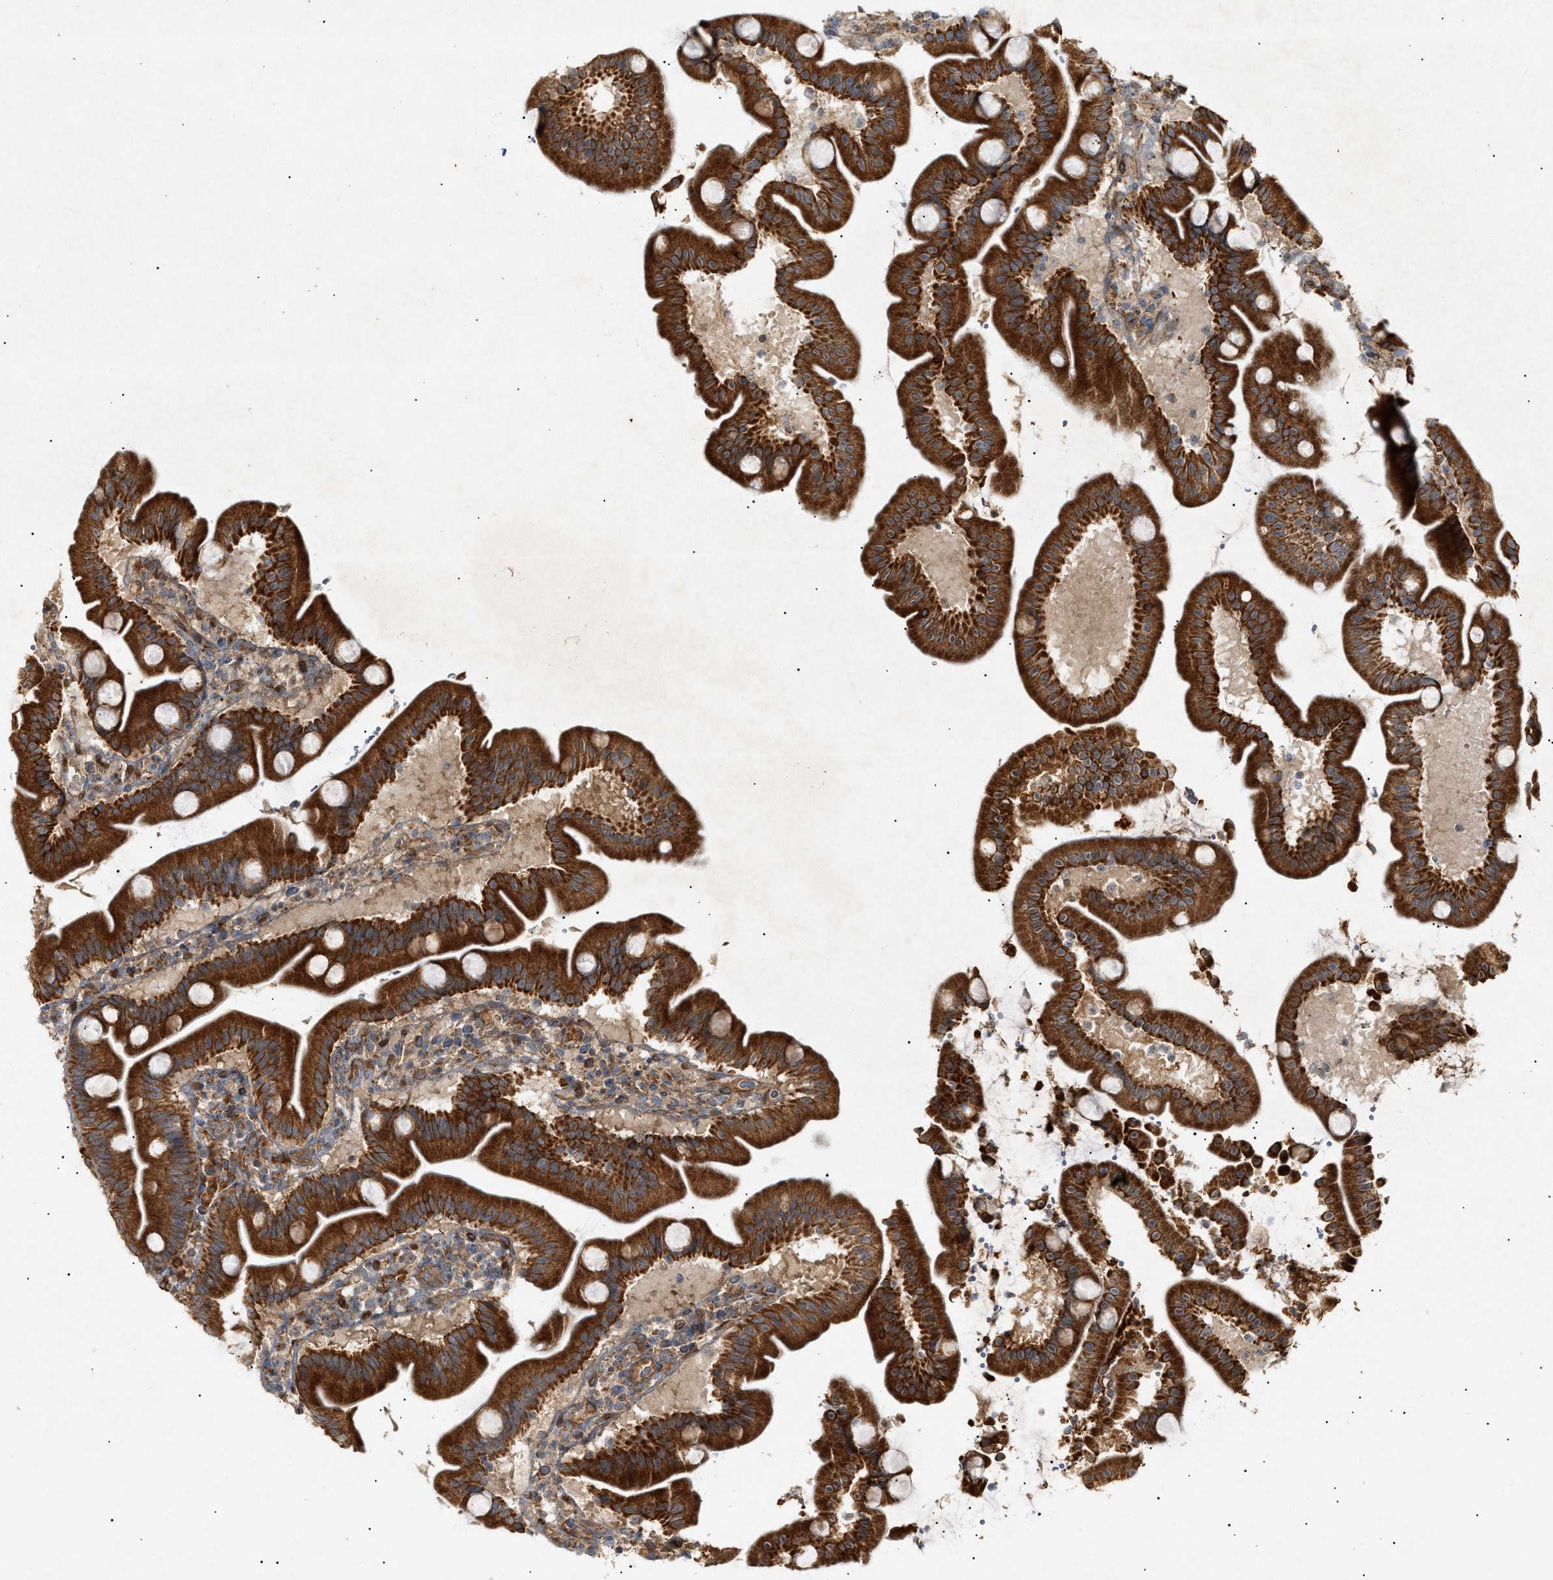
{"staining": {"intensity": "strong", "quantity": ">75%", "location": "cytoplasmic/membranous"}, "tissue": "duodenum", "cell_type": "Glandular cells", "image_type": "normal", "snomed": [{"axis": "morphology", "description": "Normal tissue, NOS"}, {"axis": "topography", "description": "Duodenum"}], "caption": "This histopathology image demonstrates normal duodenum stained with immunohistochemistry (IHC) to label a protein in brown. The cytoplasmic/membranous of glandular cells show strong positivity for the protein. Nuclei are counter-stained blue.", "gene": "MTCH1", "patient": {"sex": "male", "age": 54}}